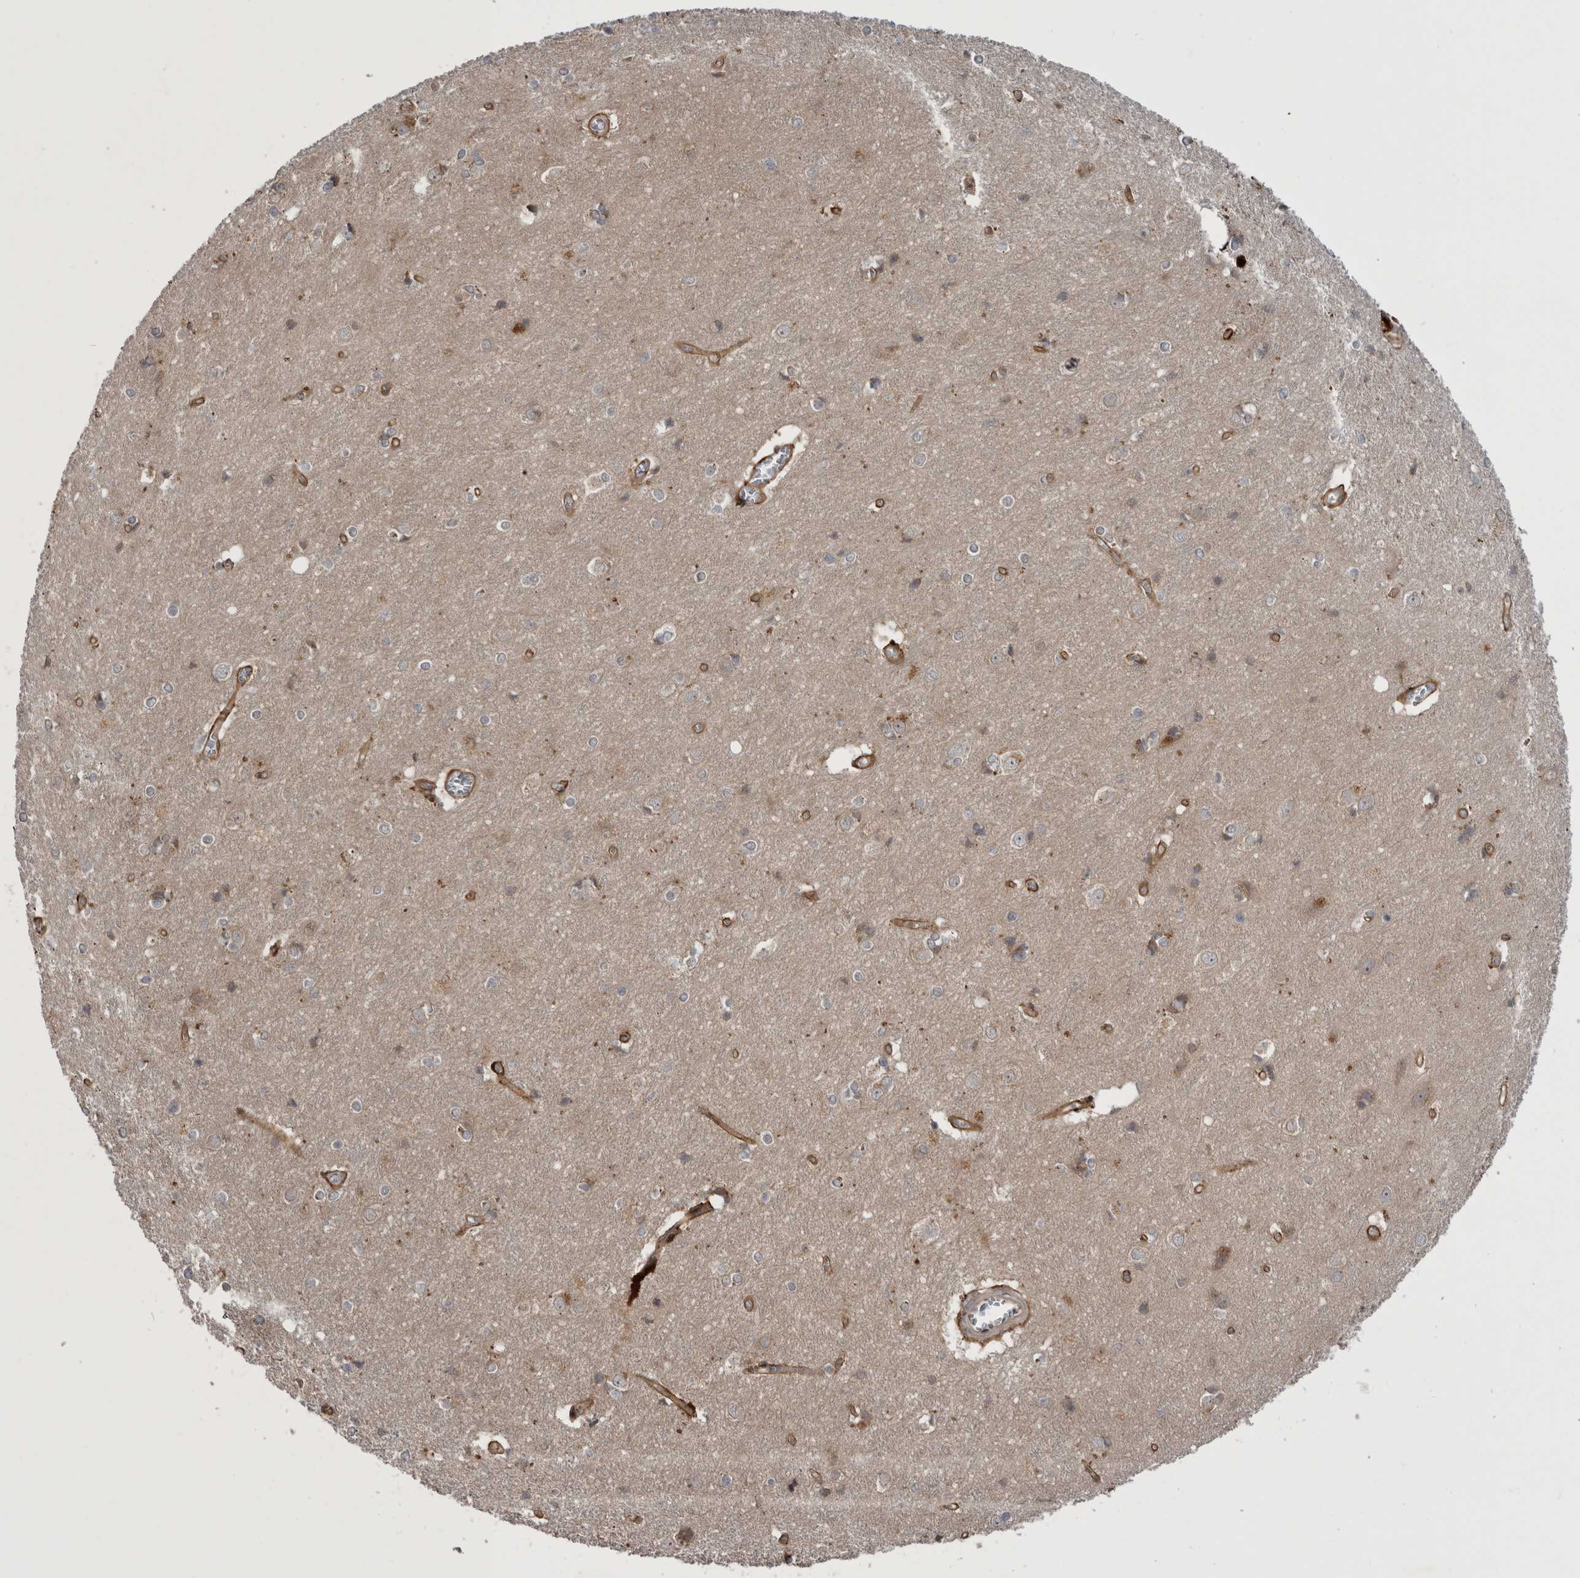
{"staining": {"intensity": "moderate", "quantity": ">75%", "location": "cytoplasmic/membranous"}, "tissue": "cerebral cortex", "cell_type": "Endothelial cells", "image_type": "normal", "snomed": [{"axis": "morphology", "description": "Normal tissue, NOS"}, {"axis": "topography", "description": "Cerebral cortex"}], "caption": "Endothelial cells exhibit moderate cytoplasmic/membranous staining in about >75% of cells in normal cerebral cortex.", "gene": "RAB3GAP2", "patient": {"sex": "male", "age": 54}}